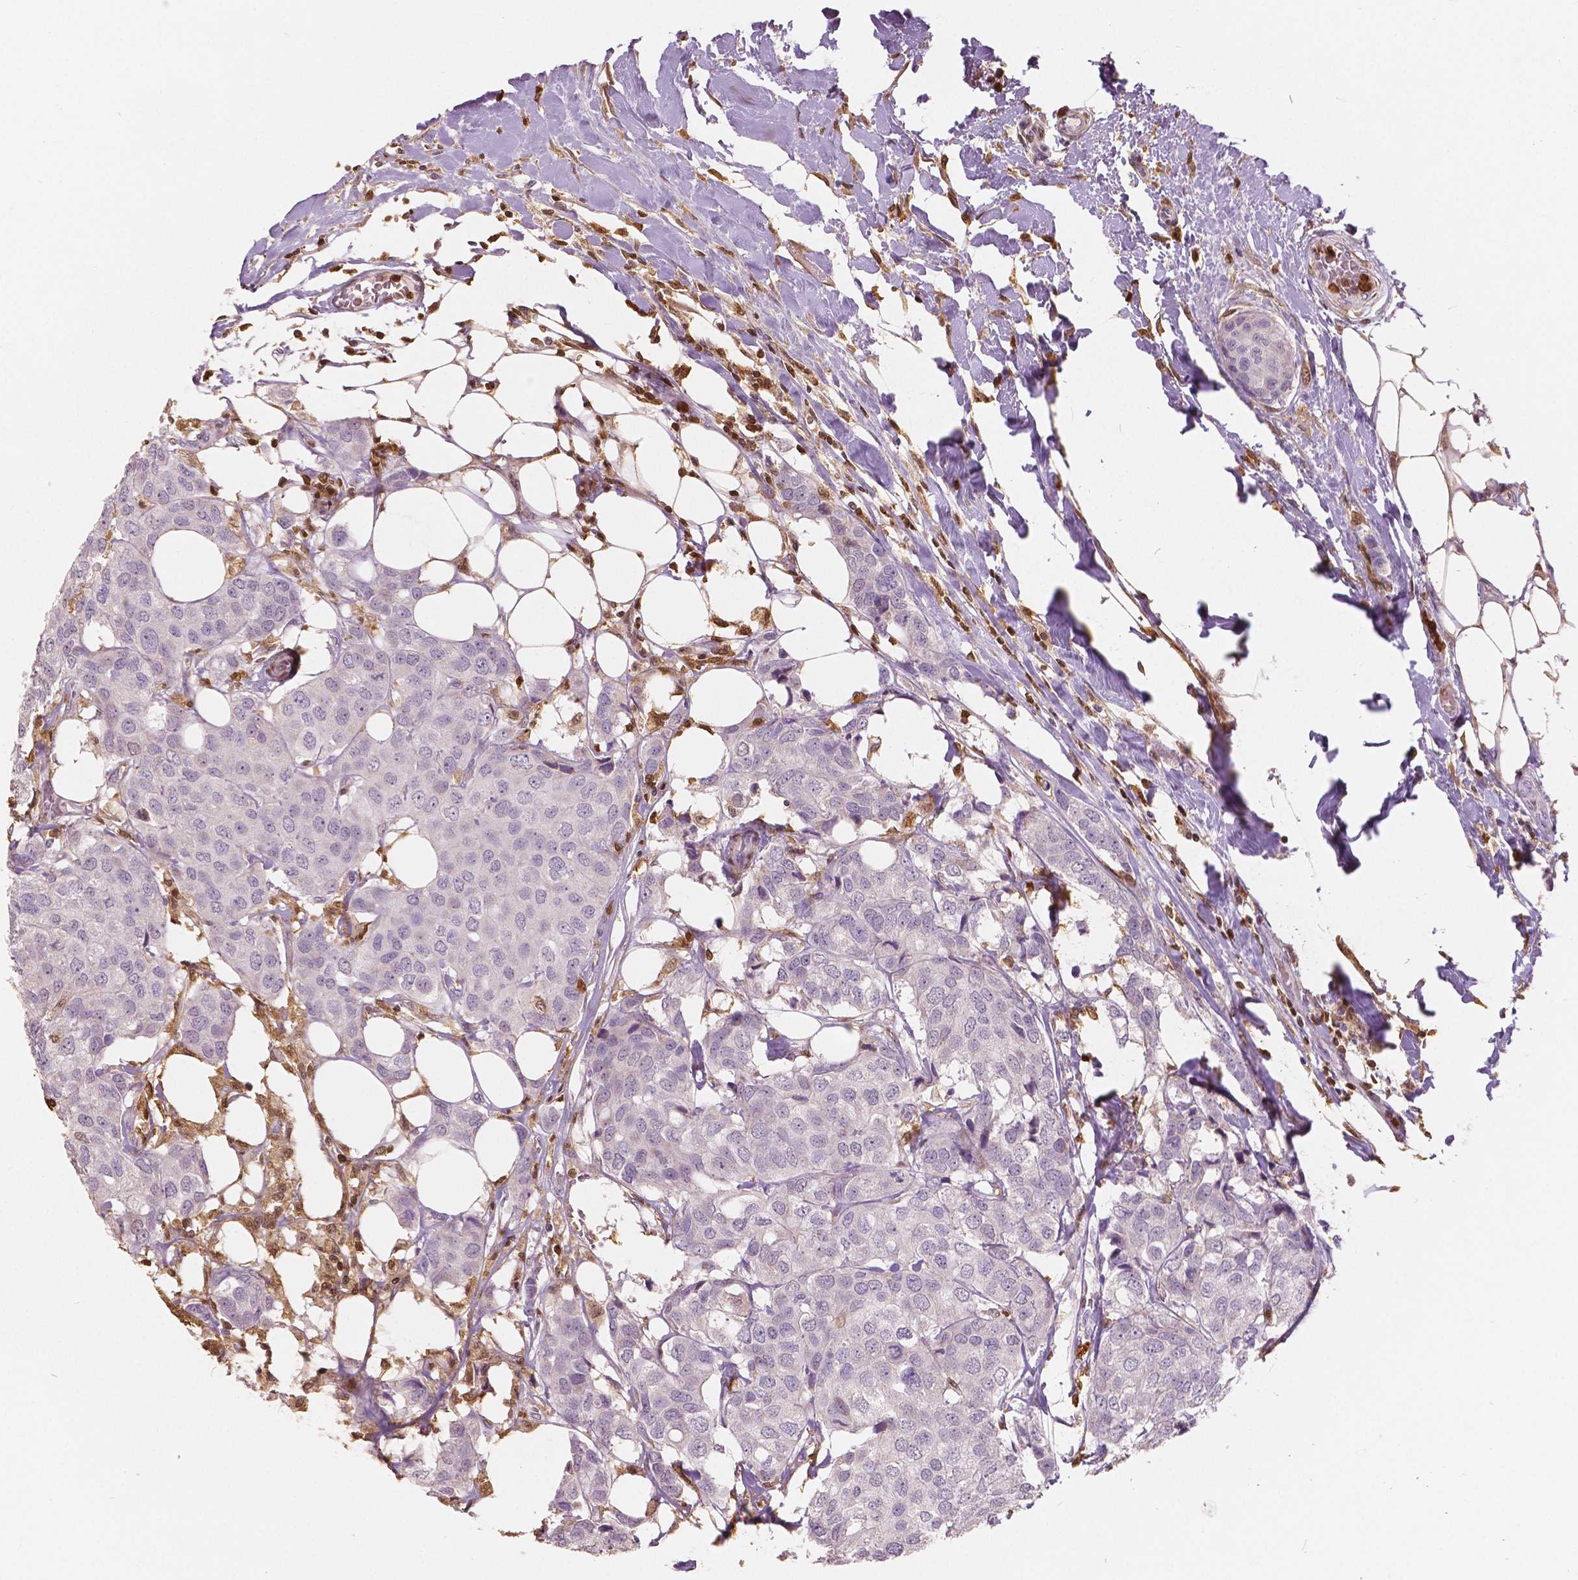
{"staining": {"intensity": "negative", "quantity": "none", "location": "none"}, "tissue": "breast cancer", "cell_type": "Tumor cells", "image_type": "cancer", "snomed": [{"axis": "morphology", "description": "Duct carcinoma"}, {"axis": "topography", "description": "Breast"}], "caption": "A high-resolution photomicrograph shows immunohistochemistry (IHC) staining of breast cancer (intraductal carcinoma), which demonstrates no significant positivity in tumor cells.", "gene": "S100A4", "patient": {"sex": "female", "age": 80}}